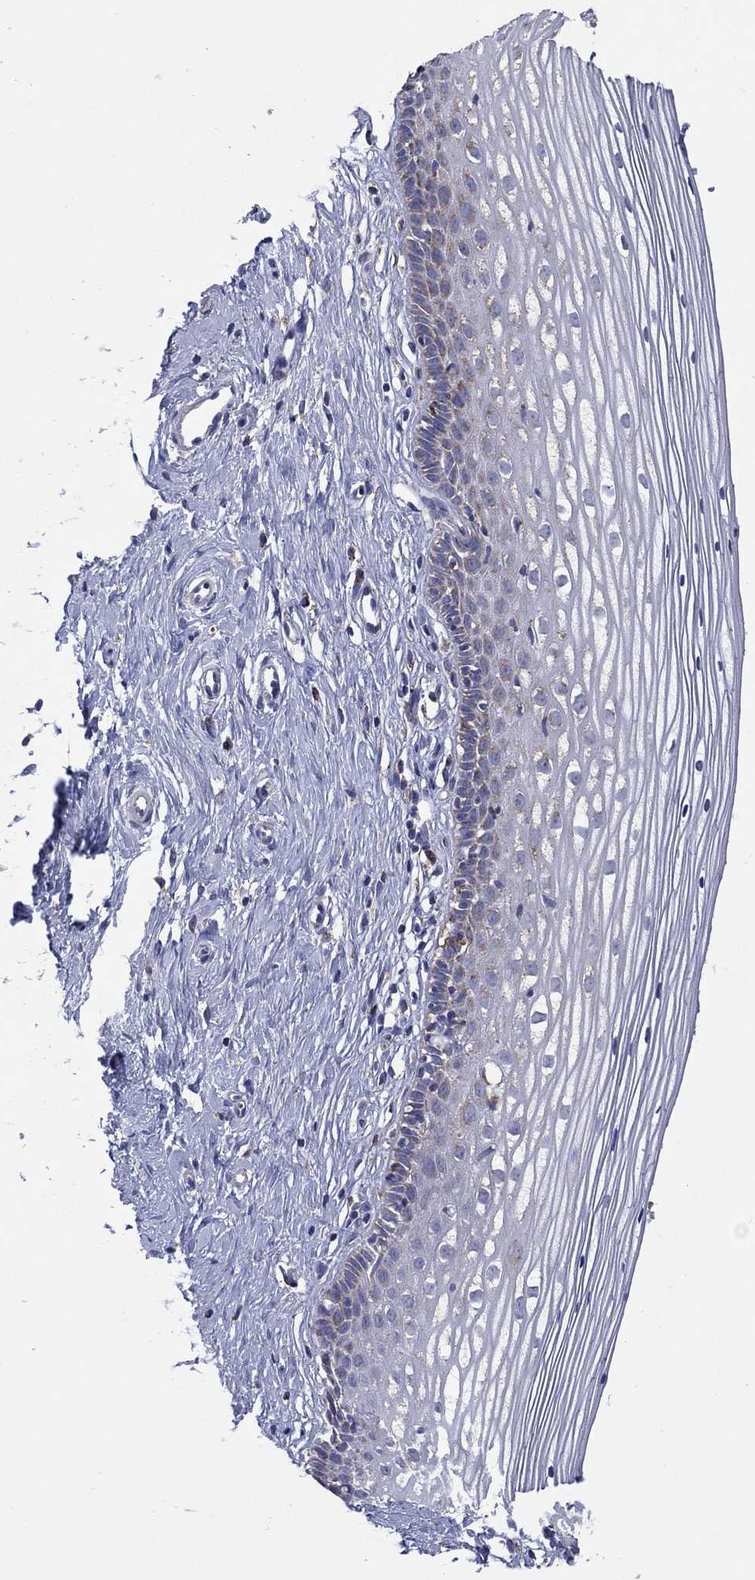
{"staining": {"intensity": "negative", "quantity": "none", "location": "none"}, "tissue": "cervix", "cell_type": "Glandular cells", "image_type": "normal", "snomed": [{"axis": "morphology", "description": "Normal tissue, NOS"}, {"axis": "topography", "description": "Cervix"}], "caption": "Cervix stained for a protein using immunohistochemistry (IHC) displays no expression glandular cells.", "gene": "HPS5", "patient": {"sex": "female", "age": 40}}